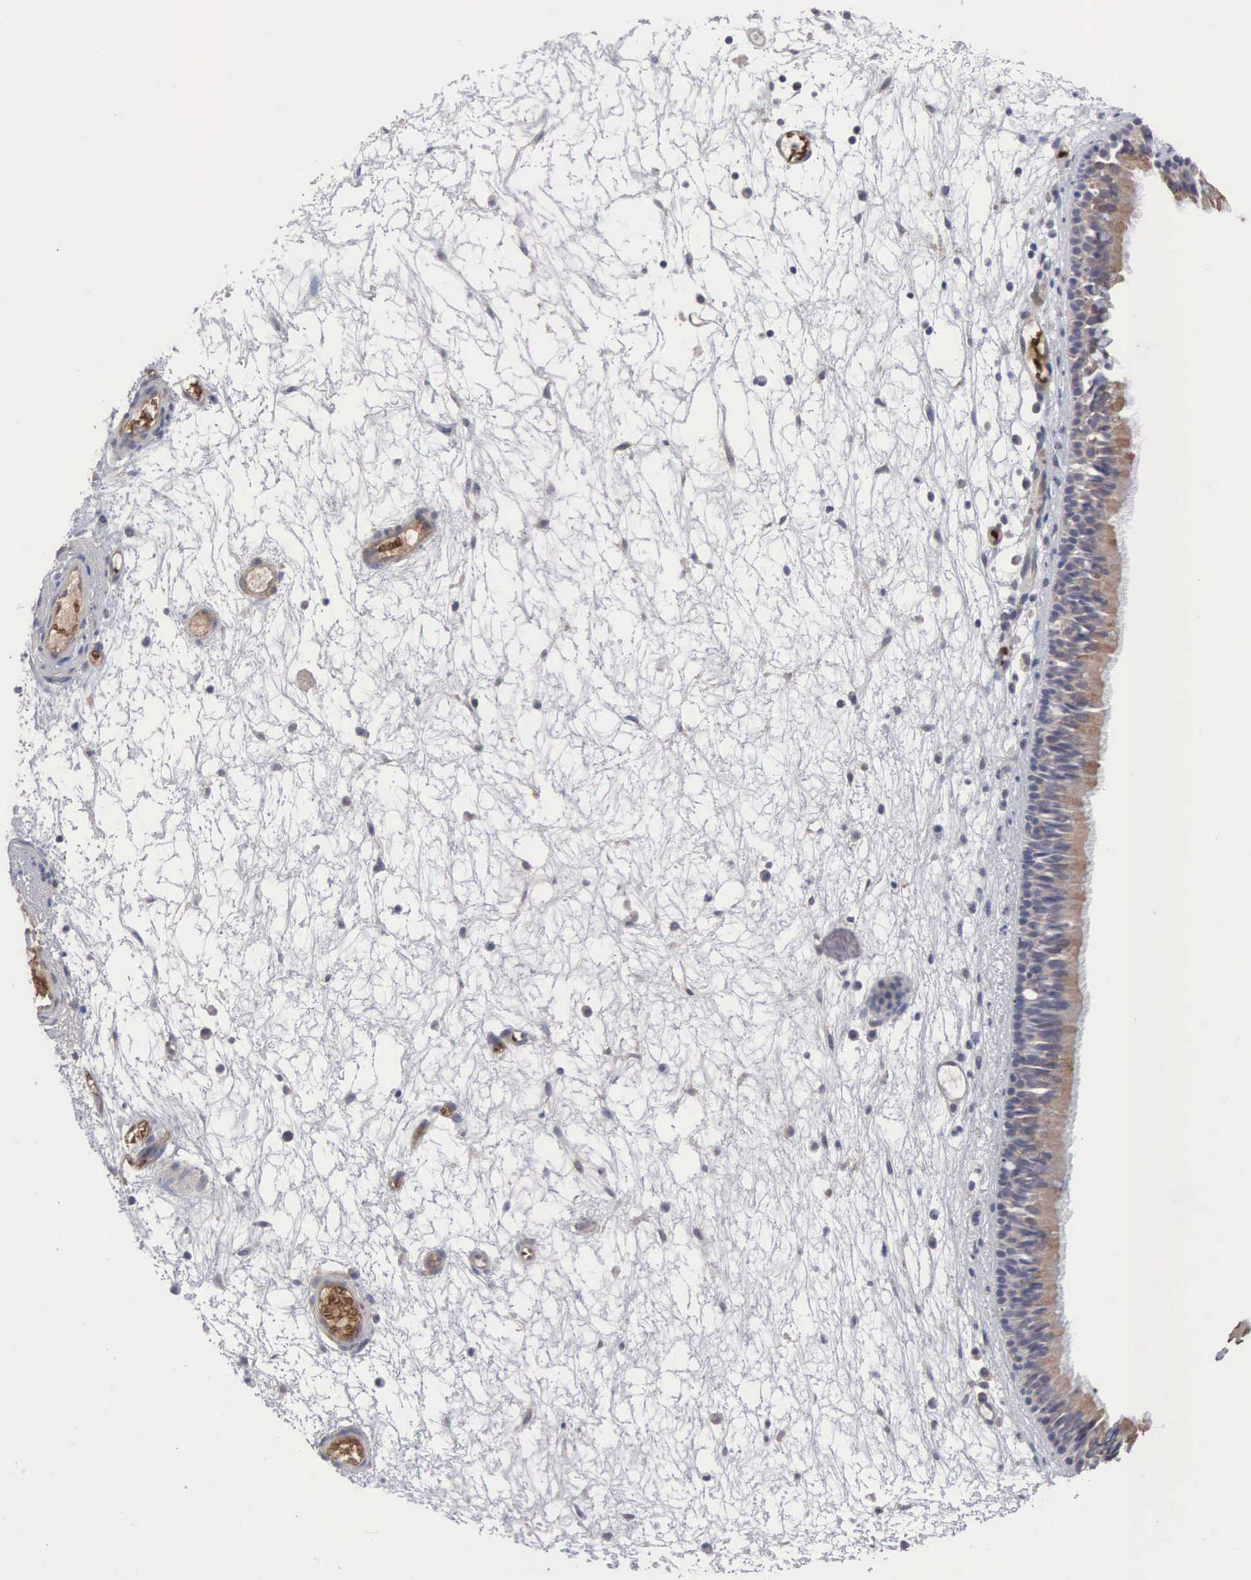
{"staining": {"intensity": "weak", "quantity": "25%-75%", "location": "cytoplasmic/membranous"}, "tissue": "nasopharynx", "cell_type": "Respiratory epithelial cells", "image_type": "normal", "snomed": [{"axis": "morphology", "description": "Normal tissue, NOS"}, {"axis": "topography", "description": "Nasopharynx"}], "caption": "Protein staining of benign nasopharynx exhibits weak cytoplasmic/membranous positivity in approximately 25%-75% of respiratory epithelial cells. The protein of interest is shown in brown color, while the nuclei are stained blue.", "gene": "INF2", "patient": {"sex": "female", "age": 78}}